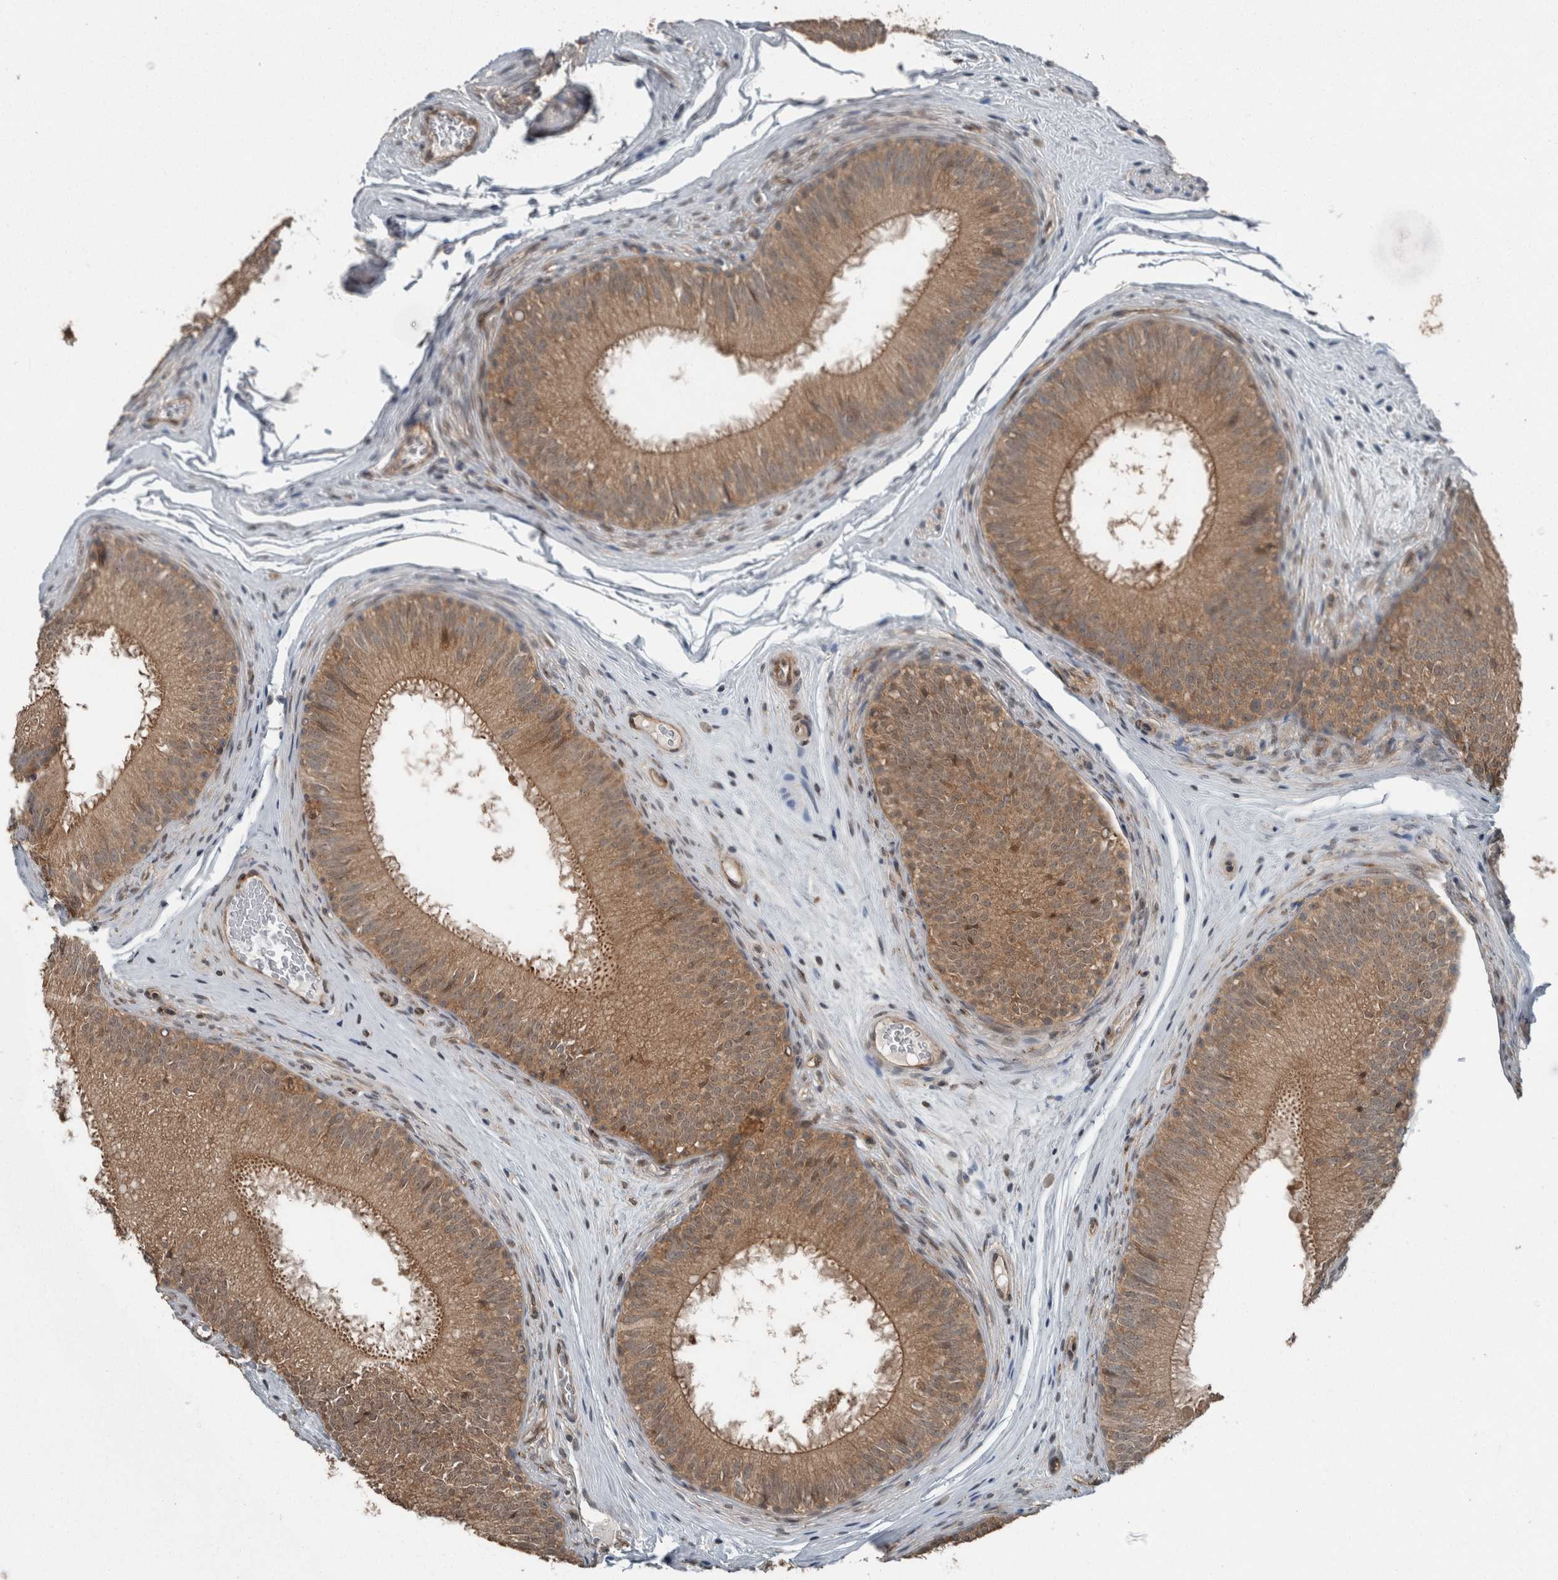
{"staining": {"intensity": "moderate", "quantity": ">75%", "location": "cytoplasmic/membranous"}, "tissue": "epididymis", "cell_type": "Glandular cells", "image_type": "normal", "snomed": [{"axis": "morphology", "description": "Normal tissue, NOS"}, {"axis": "topography", "description": "Epididymis"}], "caption": "Epididymis stained for a protein (brown) demonstrates moderate cytoplasmic/membranous positive staining in approximately >75% of glandular cells.", "gene": "MYO1E", "patient": {"sex": "male", "age": 32}}